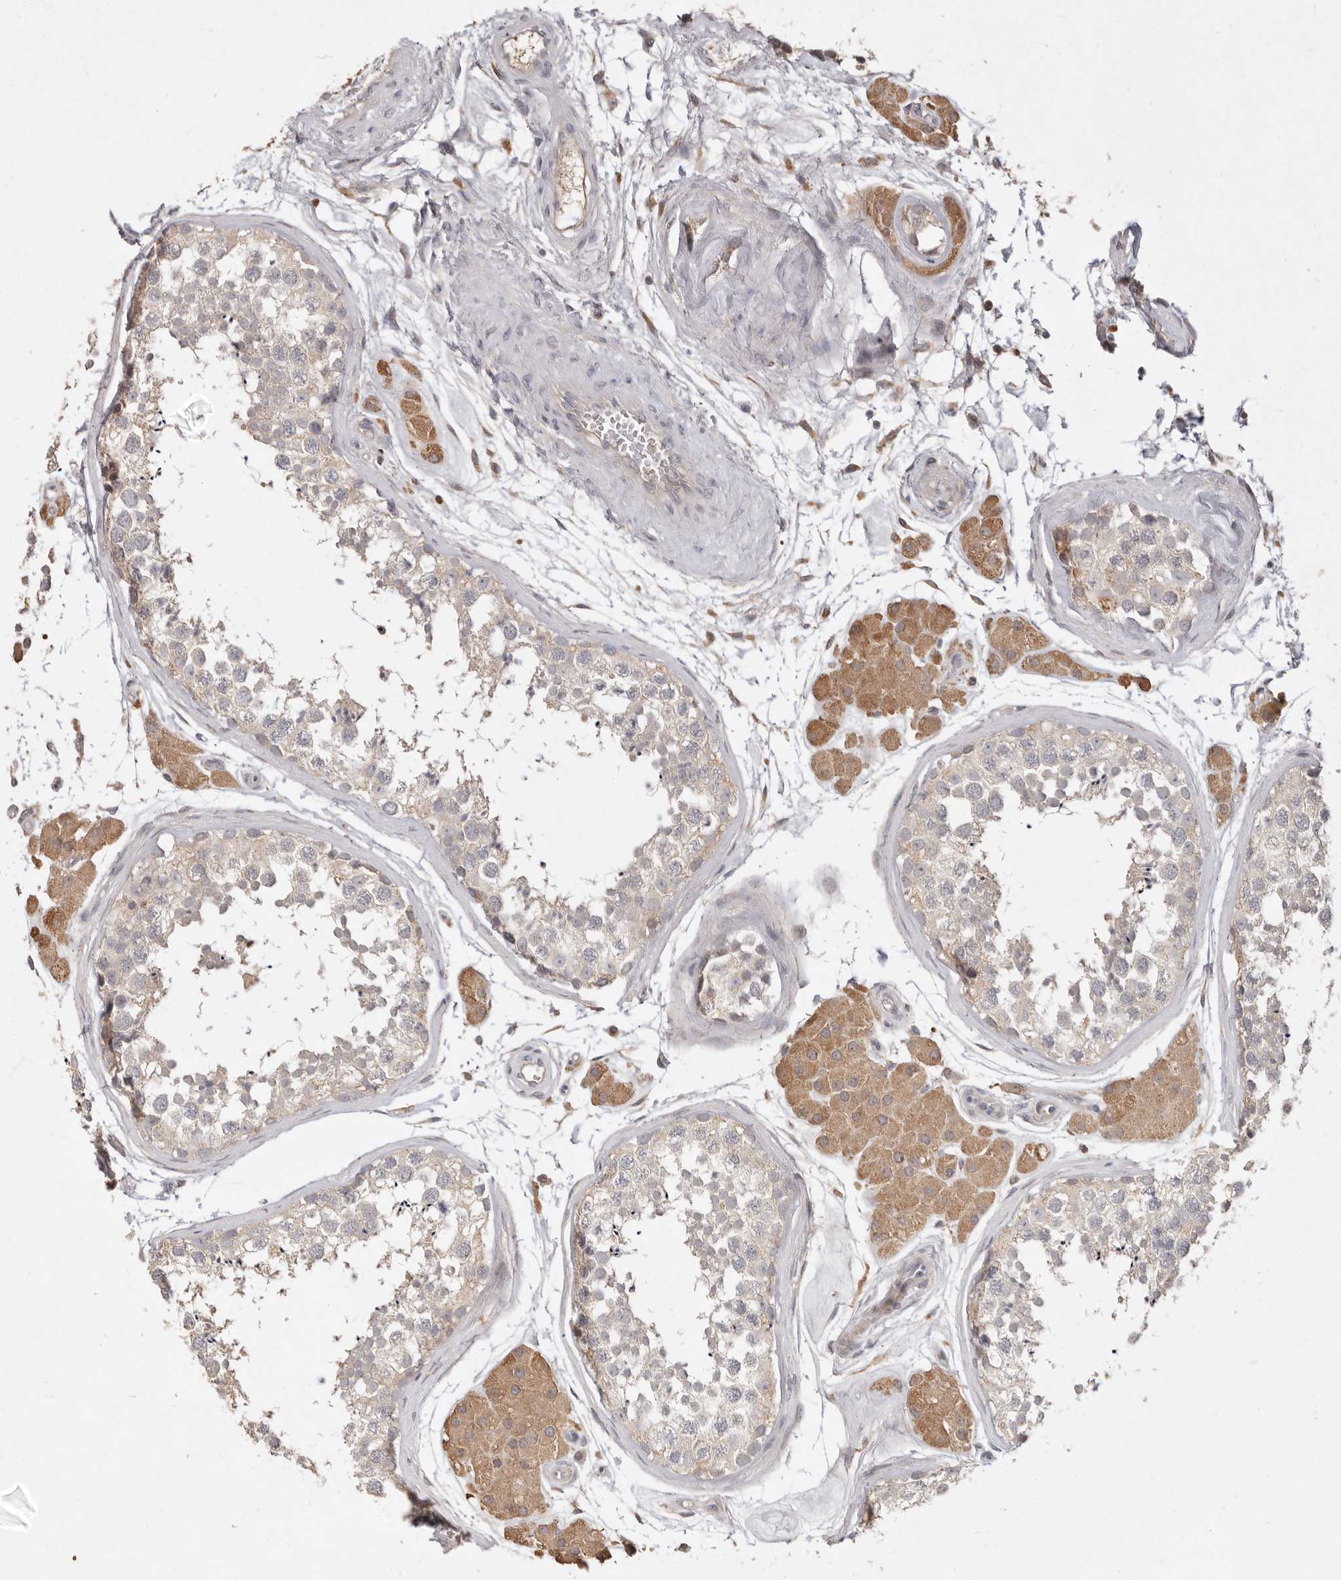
{"staining": {"intensity": "negative", "quantity": "none", "location": "none"}, "tissue": "testis", "cell_type": "Cells in seminiferous ducts", "image_type": "normal", "snomed": [{"axis": "morphology", "description": "Normal tissue, NOS"}, {"axis": "topography", "description": "Testis"}], "caption": "Immunohistochemistry of benign testis reveals no staining in cells in seminiferous ducts.", "gene": "ARHGEF10L", "patient": {"sex": "male", "age": 56}}